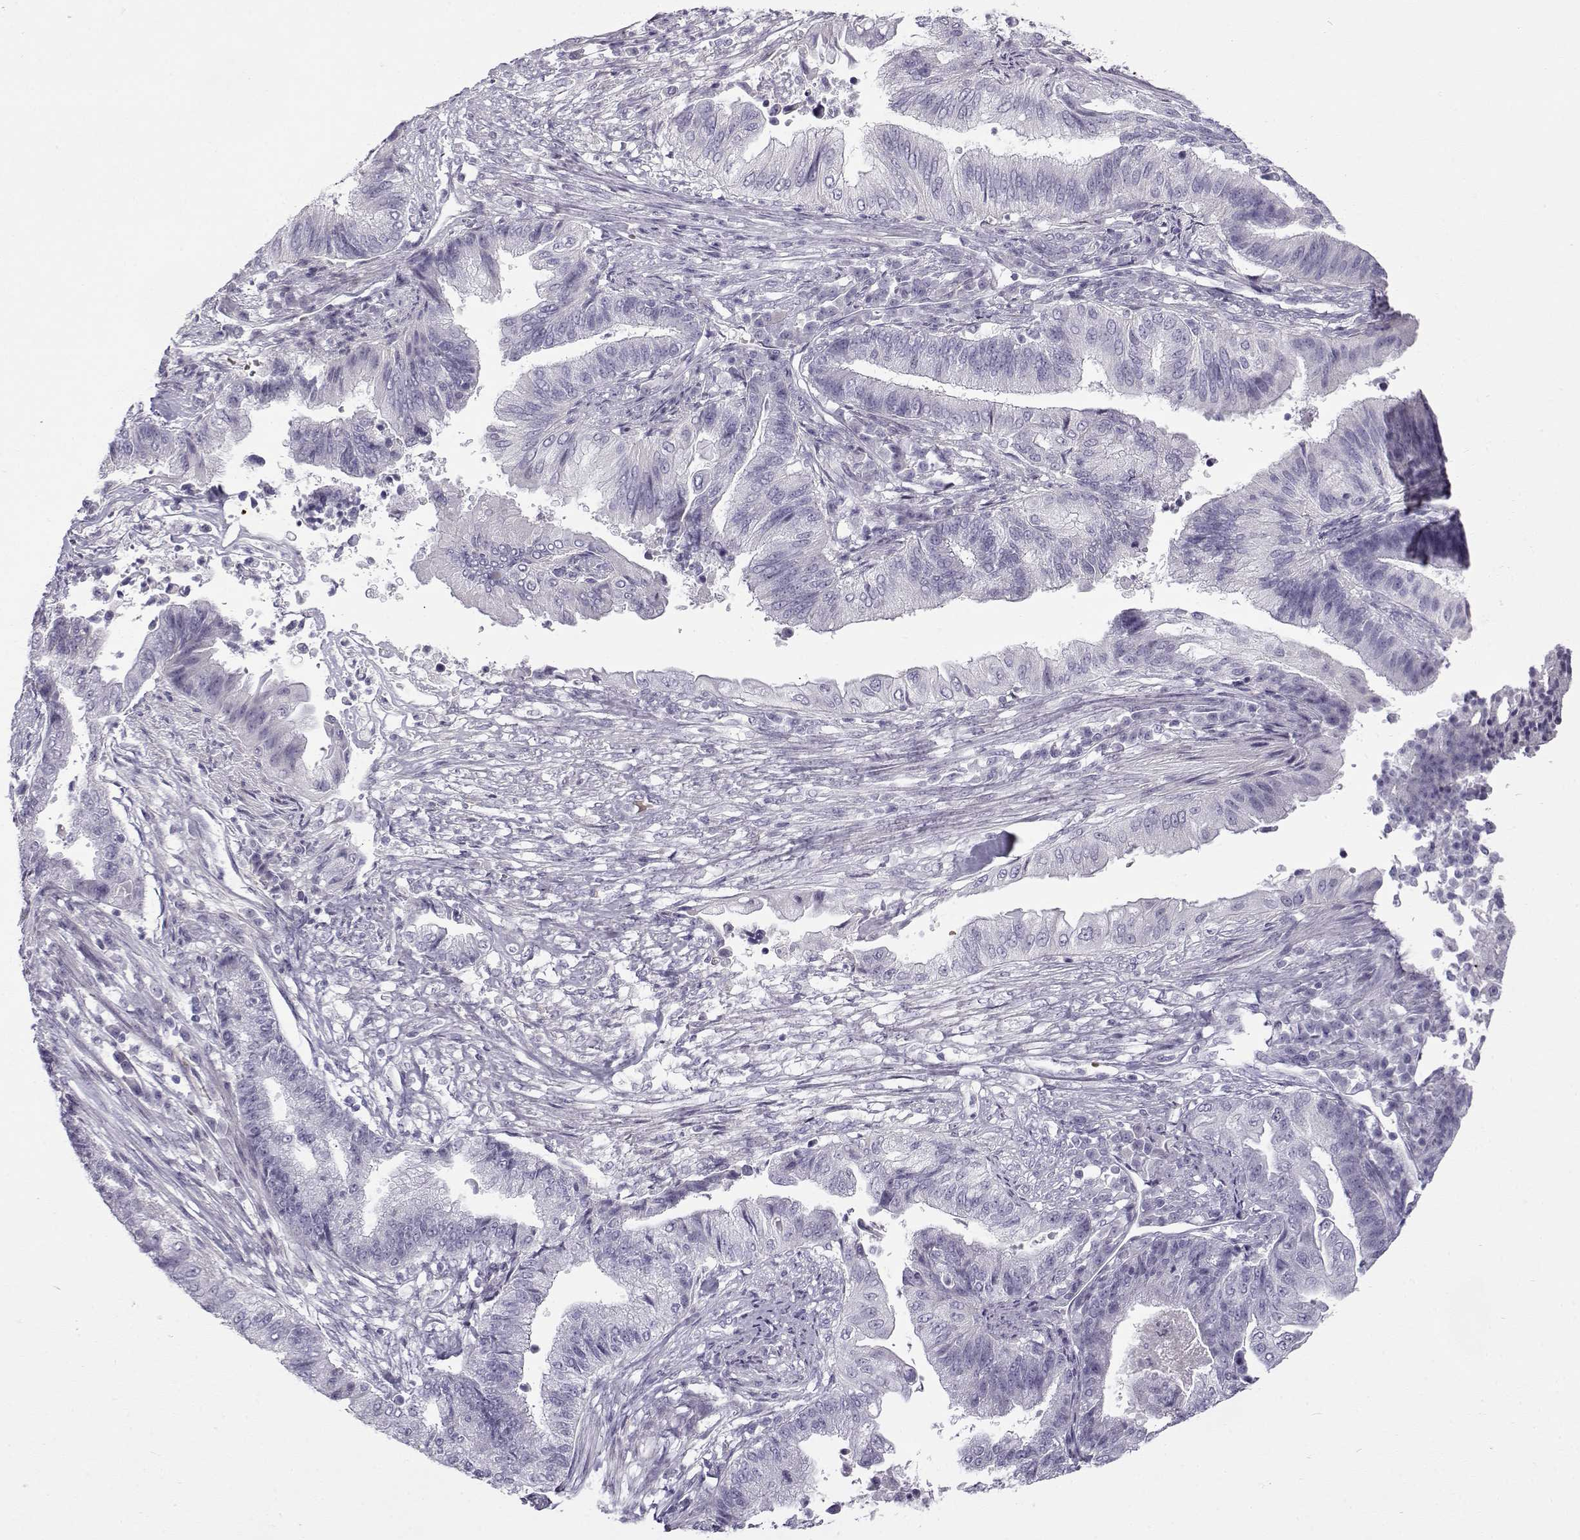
{"staining": {"intensity": "negative", "quantity": "none", "location": "none"}, "tissue": "endometrial cancer", "cell_type": "Tumor cells", "image_type": "cancer", "snomed": [{"axis": "morphology", "description": "Adenocarcinoma, NOS"}, {"axis": "topography", "description": "Uterus"}, {"axis": "topography", "description": "Endometrium"}], "caption": "Immunohistochemistry micrograph of neoplastic tissue: human endometrial adenocarcinoma stained with DAB (3,3'-diaminobenzidine) demonstrates no significant protein staining in tumor cells.", "gene": "GTSF1L", "patient": {"sex": "female", "age": 54}}